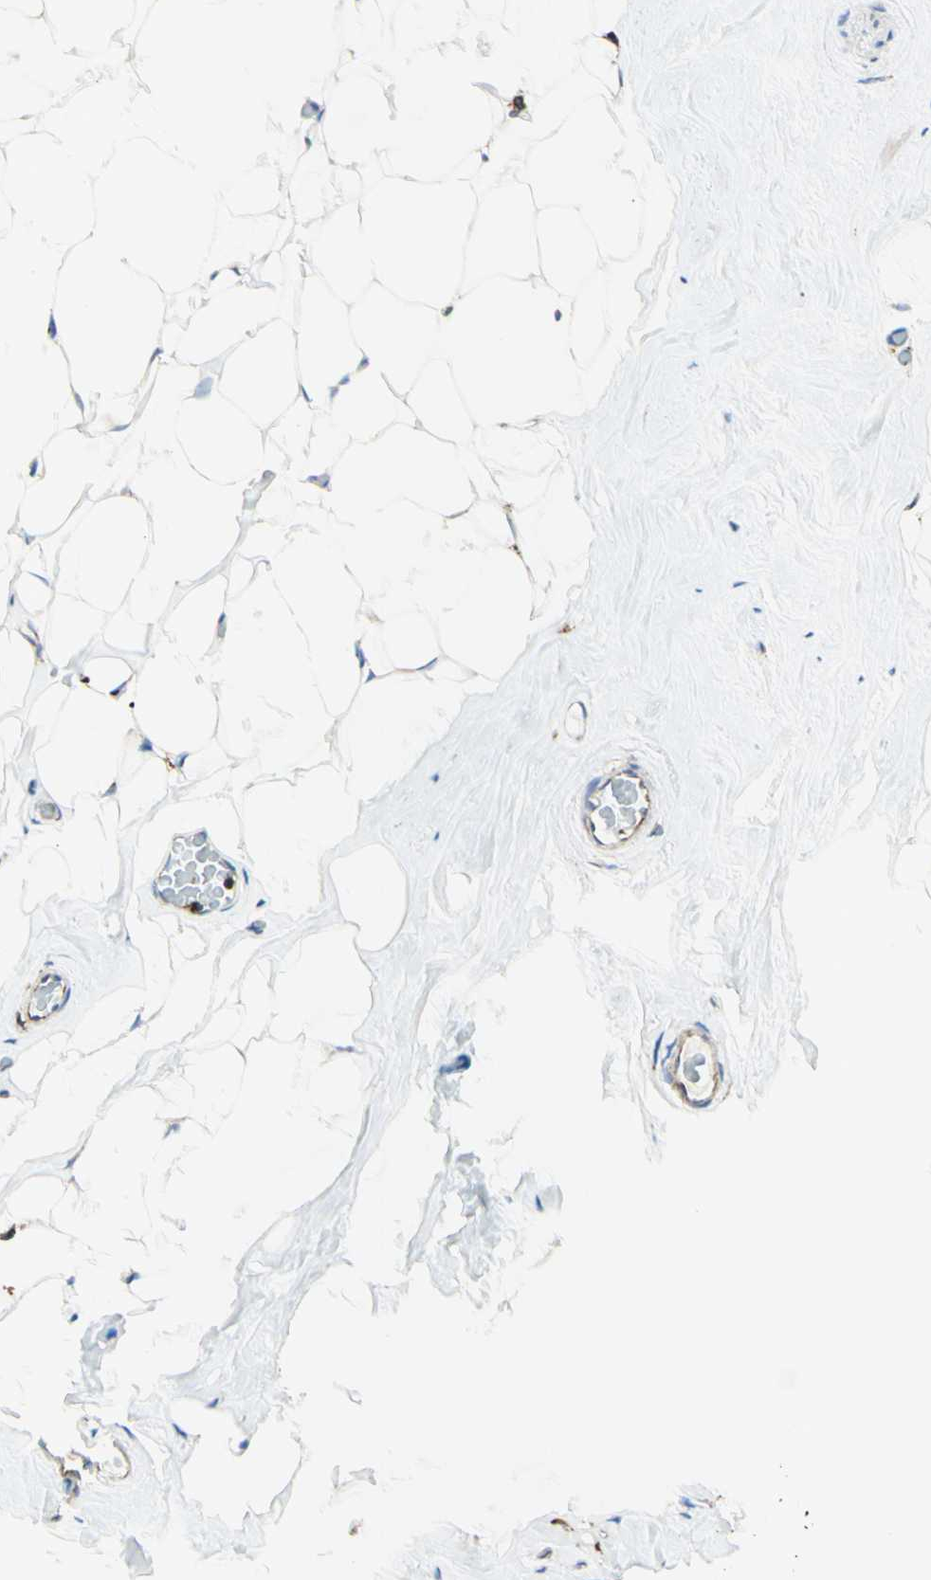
{"staining": {"intensity": "negative", "quantity": "none", "location": "none"}, "tissue": "breast", "cell_type": "Adipocytes", "image_type": "normal", "snomed": [{"axis": "morphology", "description": "Normal tissue, NOS"}, {"axis": "topography", "description": "Breast"}], "caption": "DAB immunohistochemical staining of benign human breast demonstrates no significant staining in adipocytes. (Brightfield microscopy of DAB immunohistochemistry (IHC) at high magnification).", "gene": "DNAJB11", "patient": {"sex": "female", "age": 75}}